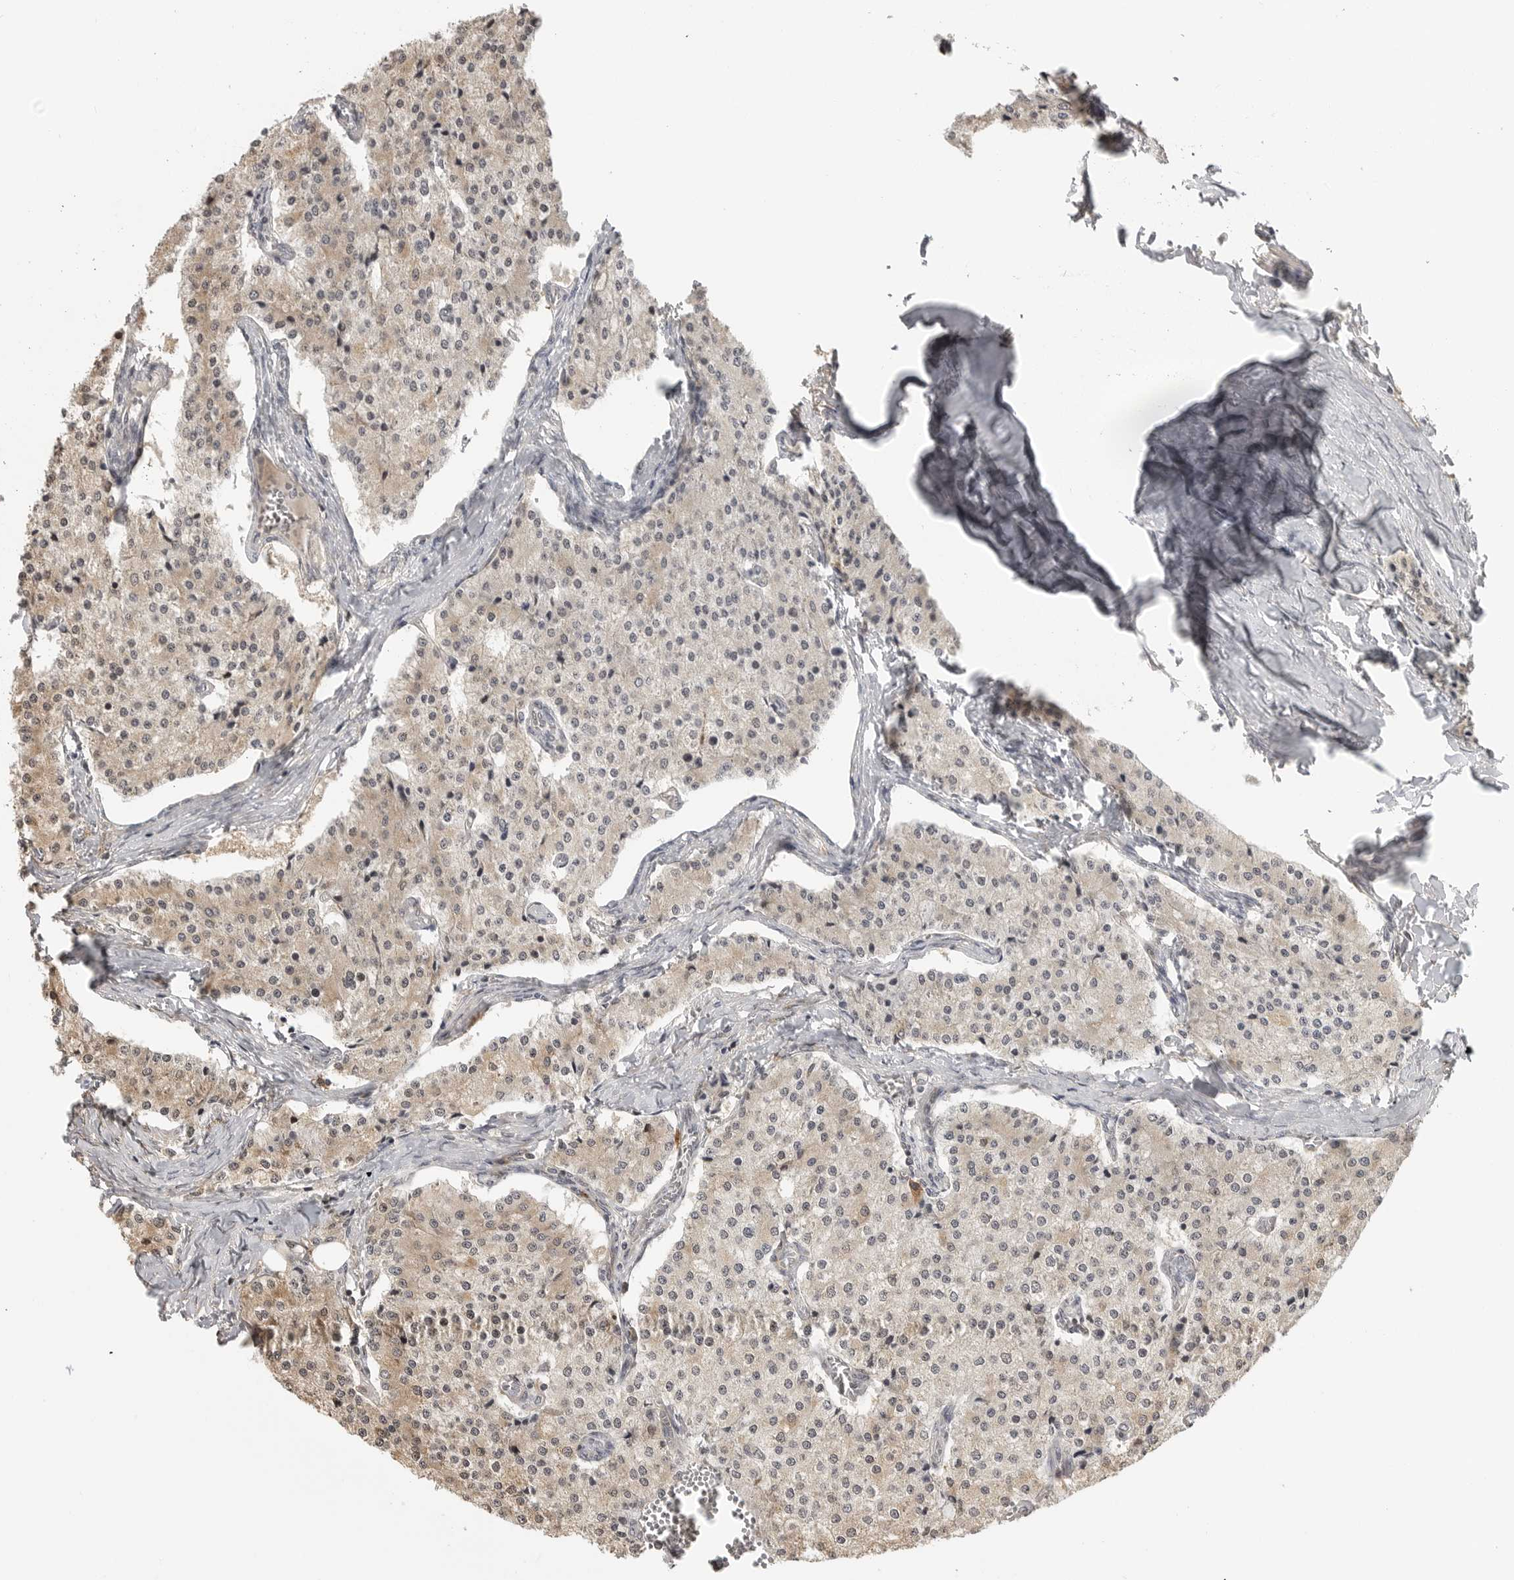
{"staining": {"intensity": "weak", "quantity": ">75%", "location": "cytoplasmic/membranous"}, "tissue": "carcinoid", "cell_type": "Tumor cells", "image_type": "cancer", "snomed": [{"axis": "morphology", "description": "Carcinoid, malignant, NOS"}, {"axis": "topography", "description": "Colon"}], "caption": "Protein staining of malignant carcinoid tissue exhibits weak cytoplasmic/membranous expression in about >75% of tumor cells.", "gene": "IDO1", "patient": {"sex": "female", "age": 52}}